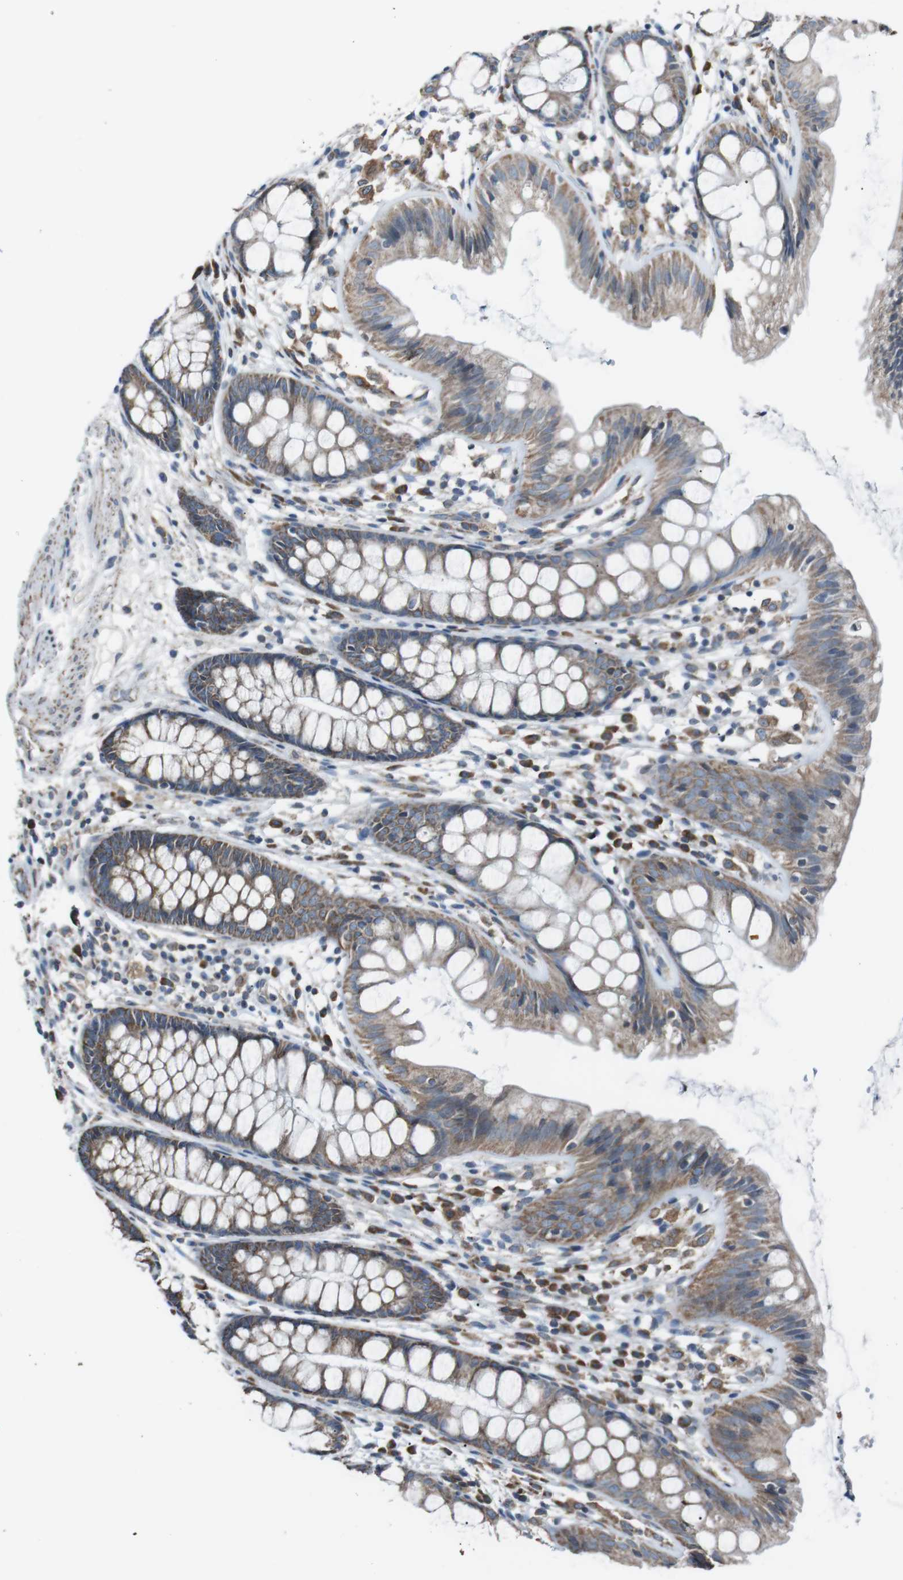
{"staining": {"intensity": "weak", "quantity": "25%-75%", "location": "cytoplasmic/membranous"}, "tissue": "colon", "cell_type": "Endothelial cells", "image_type": "normal", "snomed": [{"axis": "morphology", "description": "Normal tissue, NOS"}, {"axis": "topography", "description": "Colon"}], "caption": "Protein analysis of normal colon displays weak cytoplasmic/membranous staining in about 25%-75% of endothelial cells. The staining was performed using DAB (3,3'-diaminobenzidine) to visualize the protein expression in brown, while the nuclei were stained in blue with hematoxylin (Magnification: 20x).", "gene": "CISD2", "patient": {"sex": "female", "age": 56}}